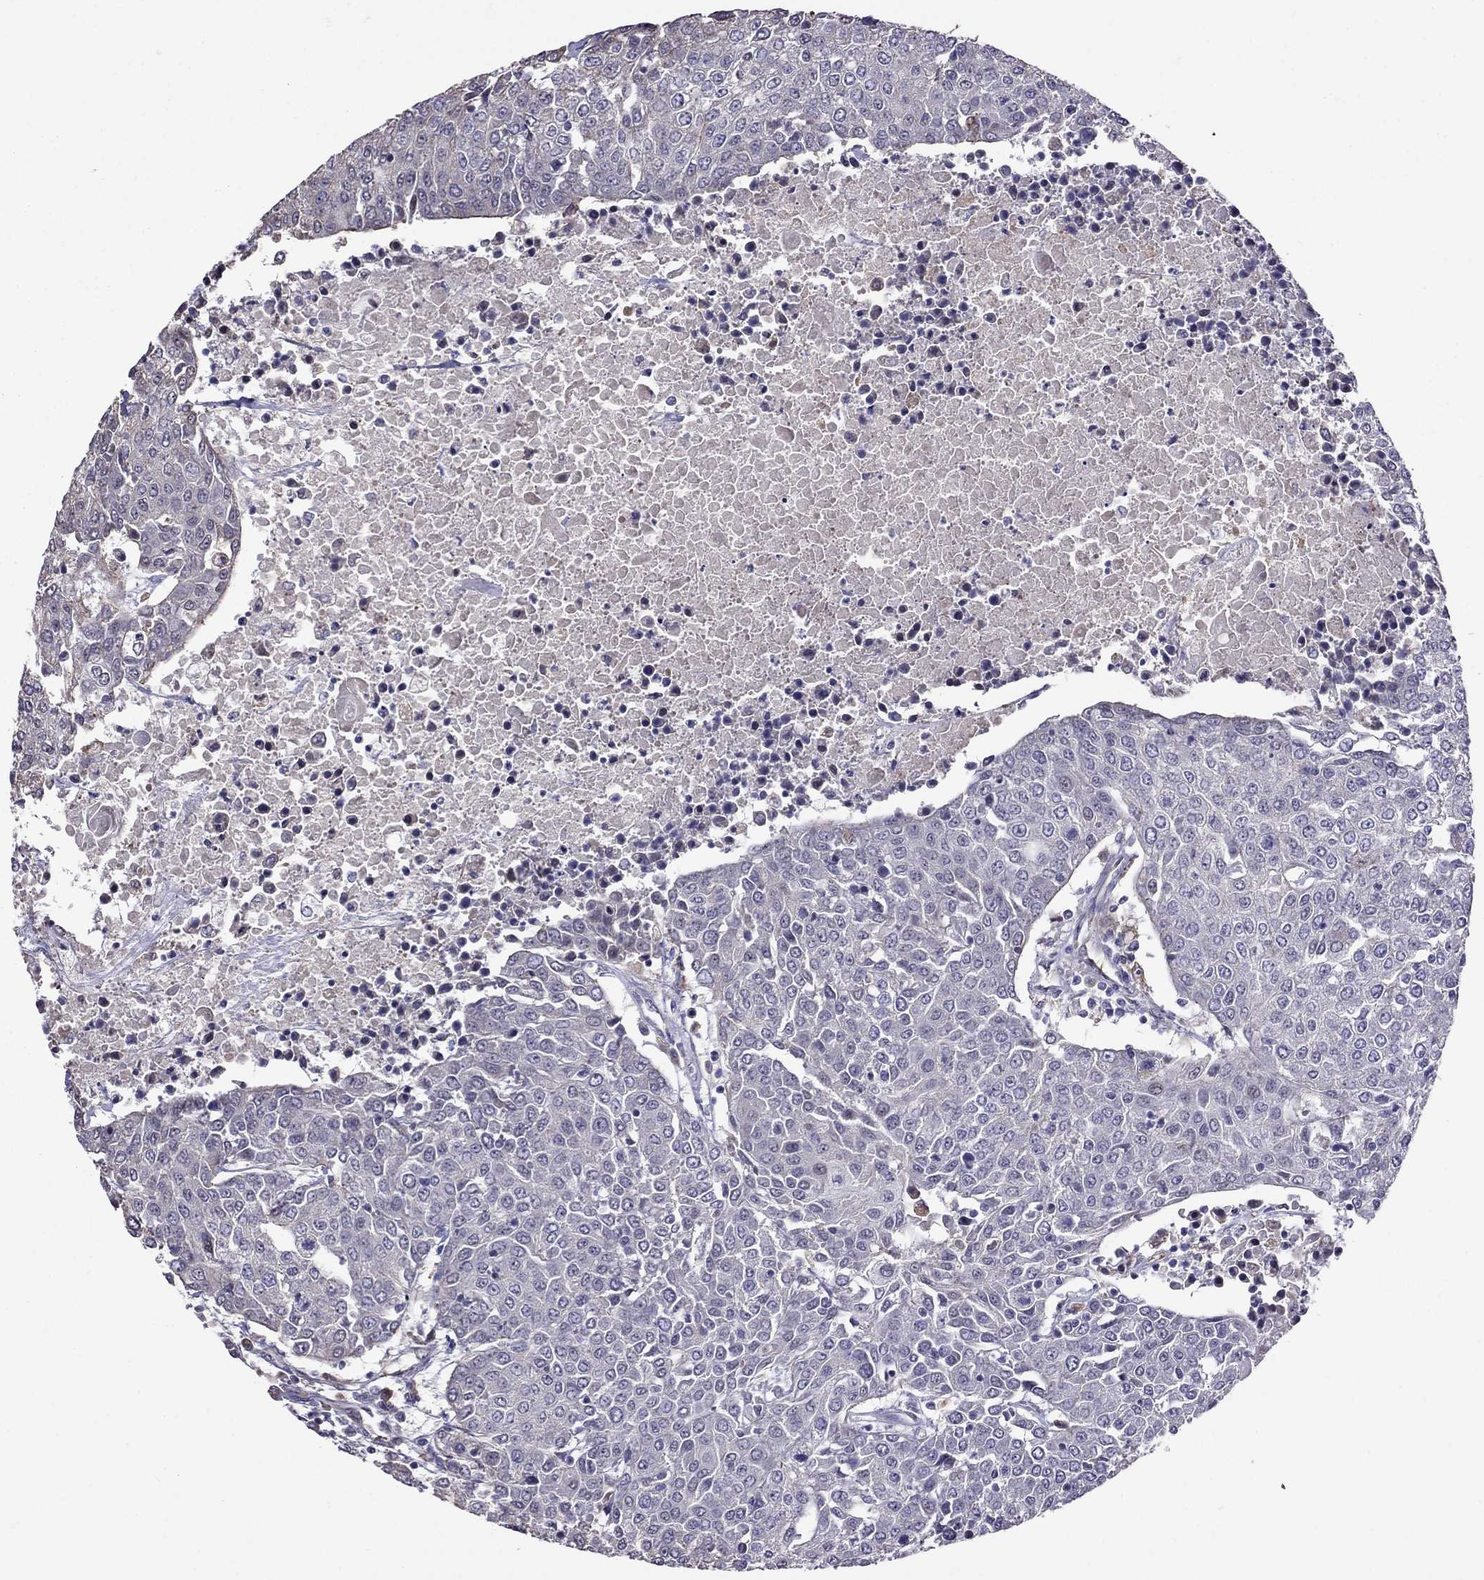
{"staining": {"intensity": "negative", "quantity": "none", "location": "none"}, "tissue": "urothelial cancer", "cell_type": "Tumor cells", "image_type": "cancer", "snomed": [{"axis": "morphology", "description": "Urothelial carcinoma, High grade"}, {"axis": "topography", "description": "Urinary bladder"}], "caption": "High power microscopy photomicrograph of an immunohistochemistry (IHC) histopathology image of high-grade urothelial carcinoma, revealing no significant positivity in tumor cells.", "gene": "ADAM28", "patient": {"sex": "female", "age": 85}}